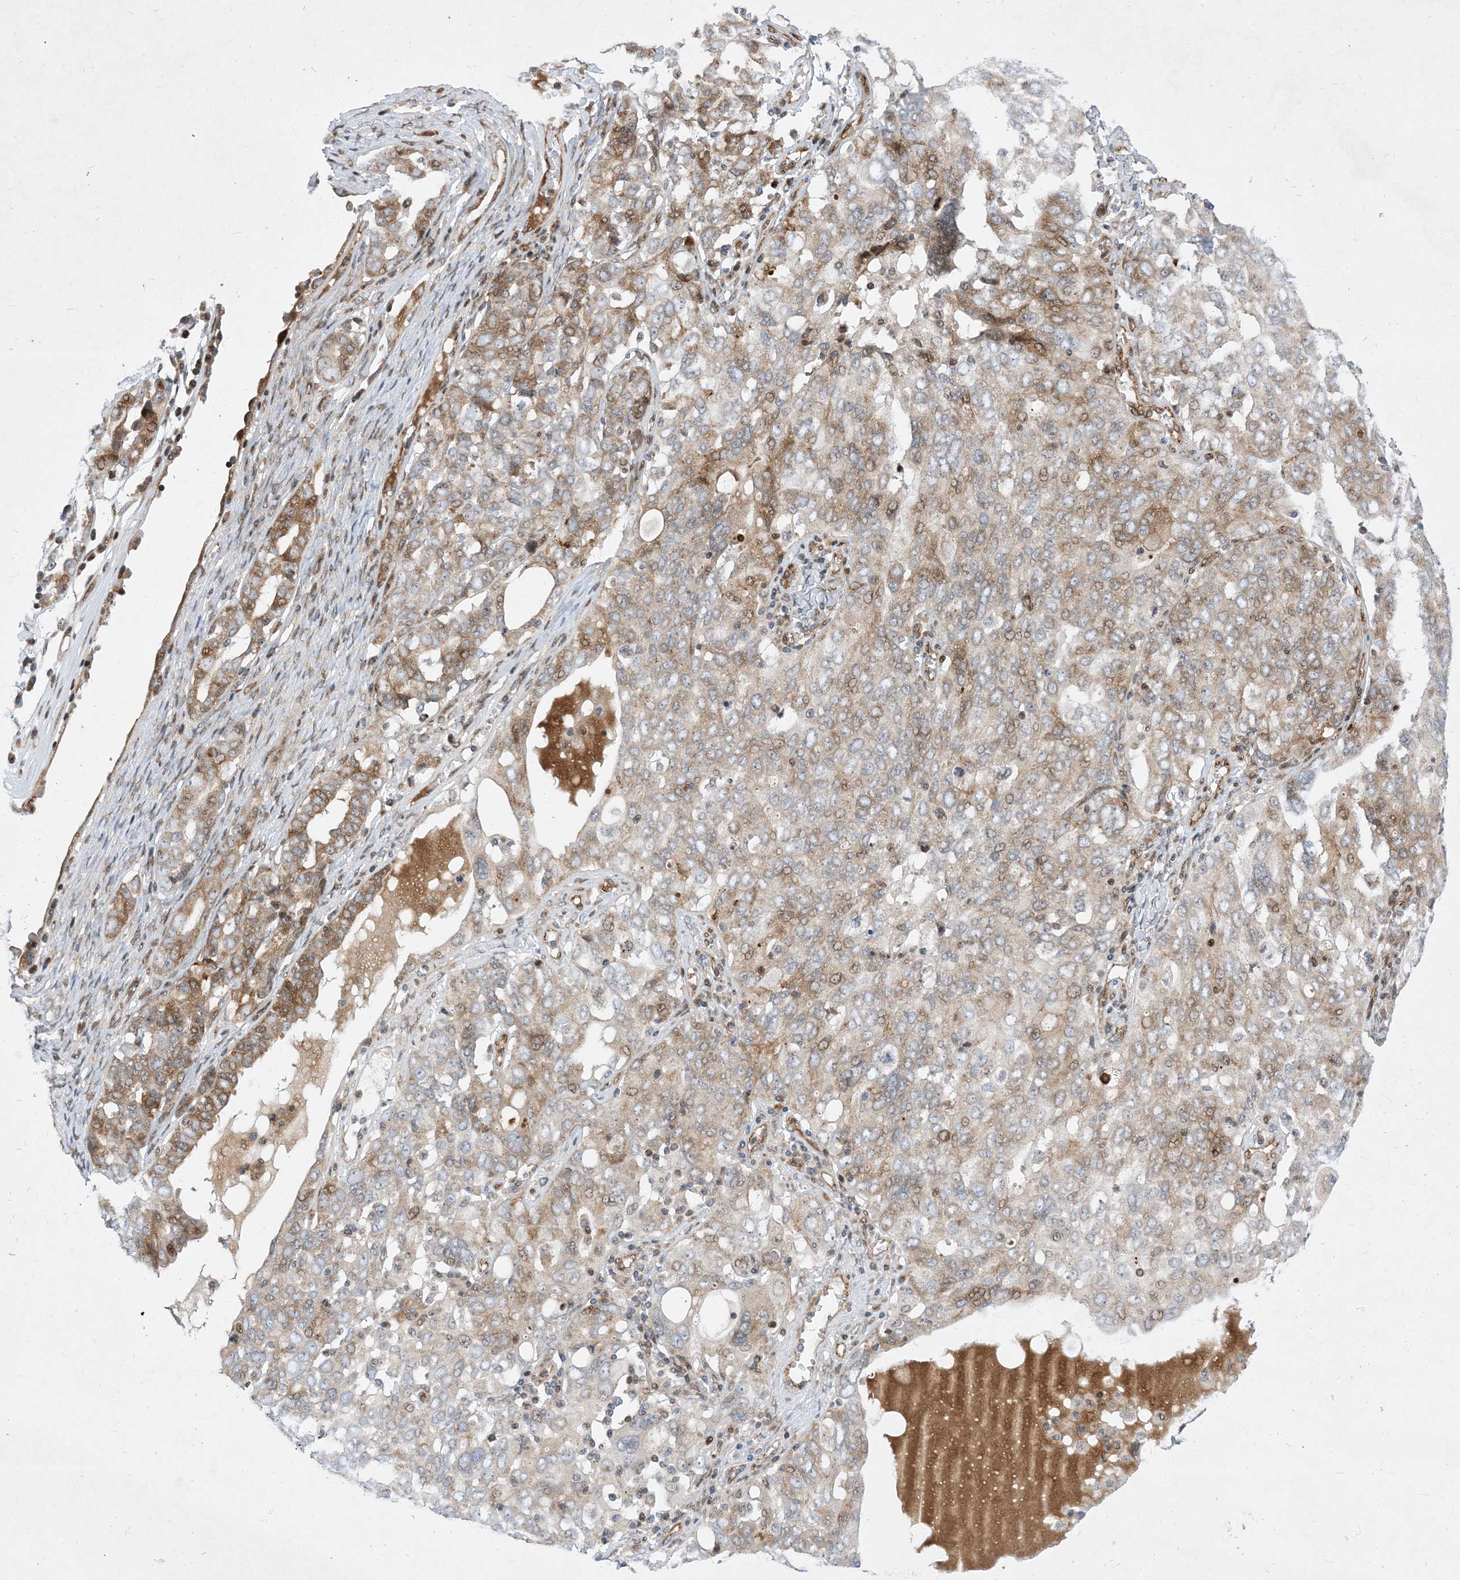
{"staining": {"intensity": "moderate", "quantity": "<25%", "location": "cytoplasmic/membranous"}, "tissue": "ovarian cancer", "cell_type": "Tumor cells", "image_type": "cancer", "snomed": [{"axis": "morphology", "description": "Carcinoma, endometroid"}, {"axis": "topography", "description": "Ovary"}], "caption": "Immunohistochemical staining of ovarian endometroid carcinoma exhibits low levels of moderate cytoplasmic/membranous protein expression in about <25% of tumor cells. (brown staining indicates protein expression, while blue staining denotes nuclei).", "gene": "TYSND1", "patient": {"sex": "female", "age": 62}}